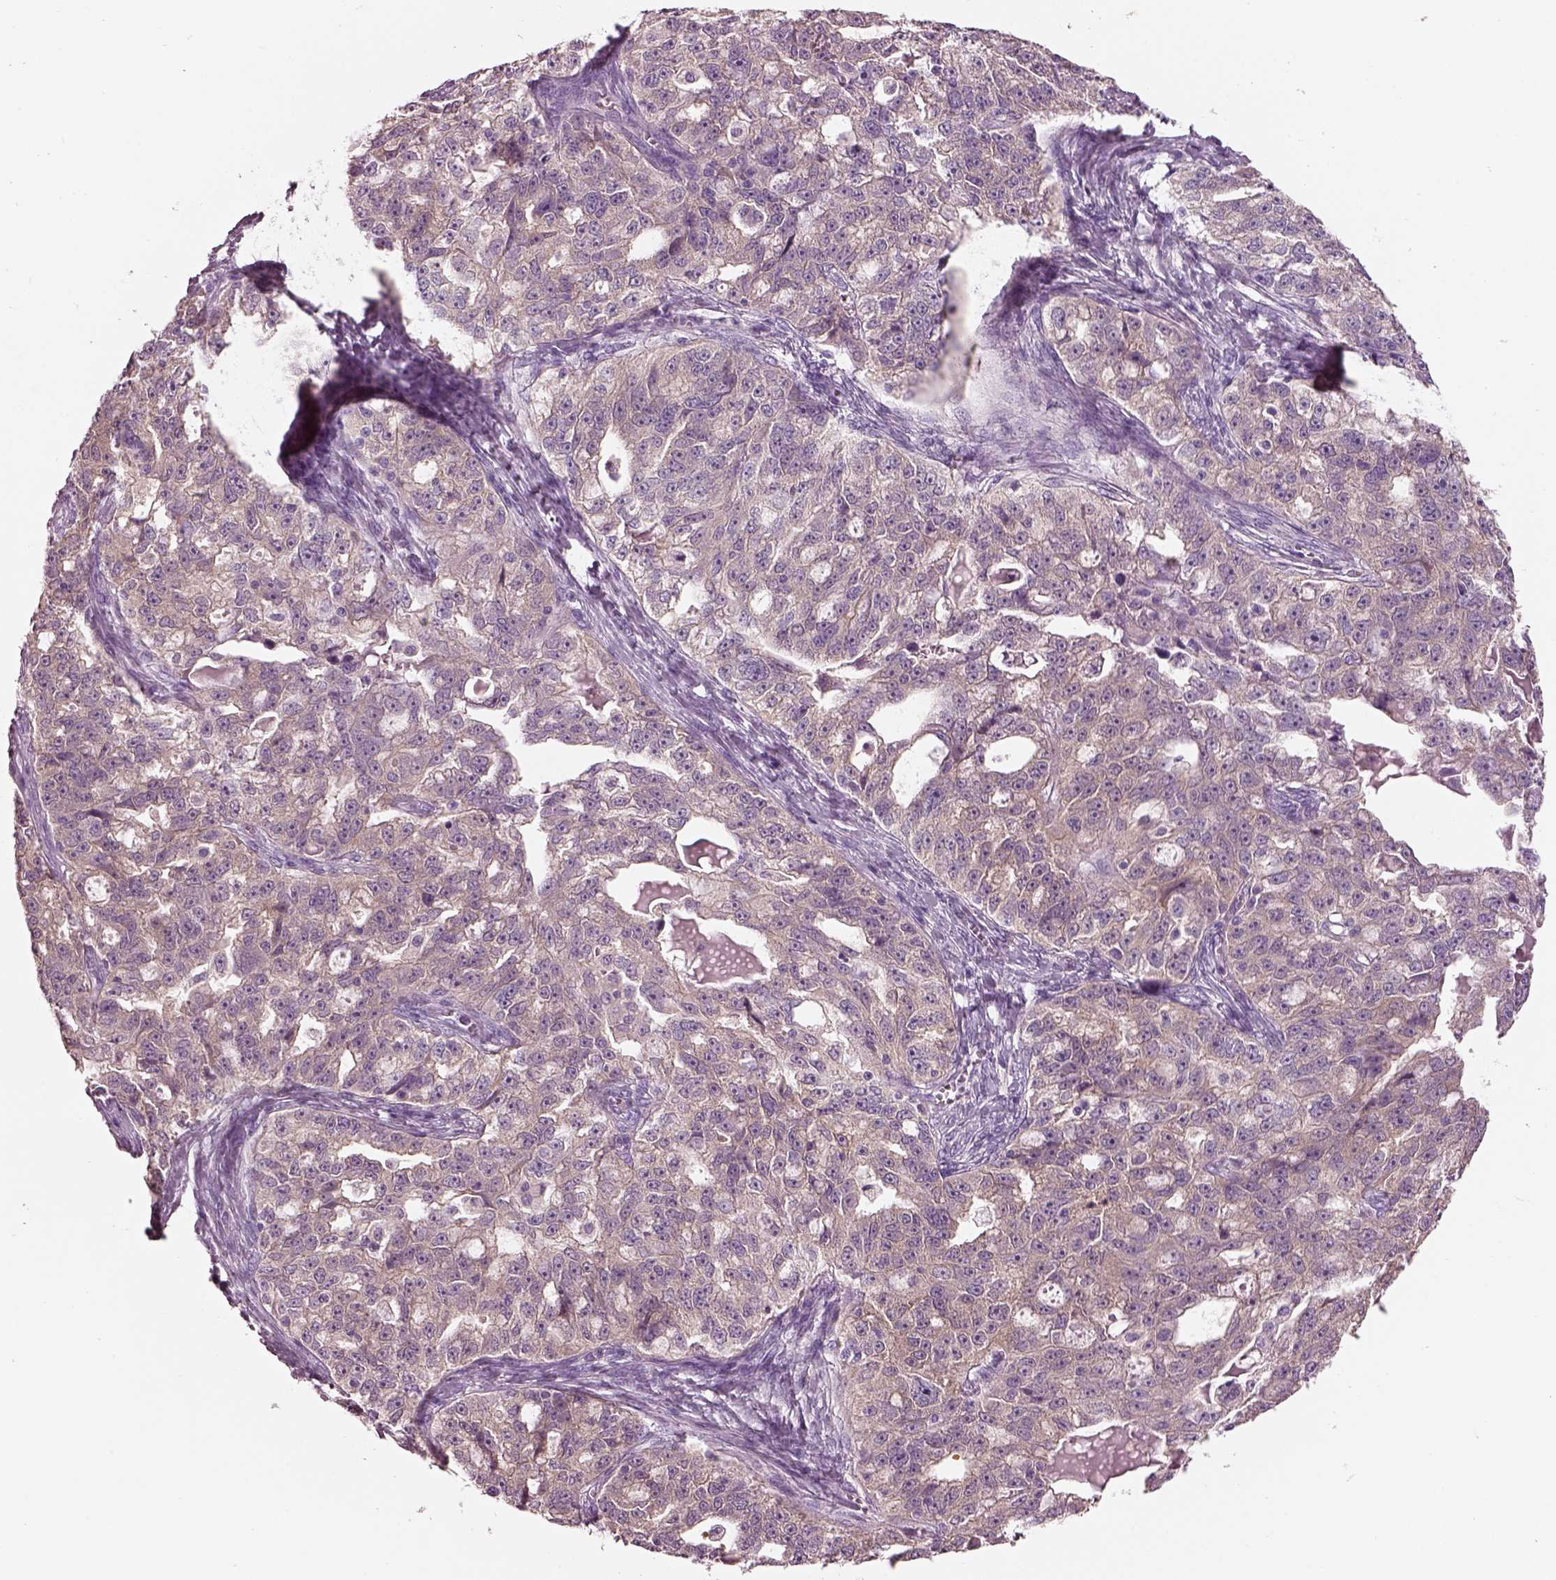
{"staining": {"intensity": "weak", "quantity": "25%-75%", "location": "cytoplasmic/membranous"}, "tissue": "ovarian cancer", "cell_type": "Tumor cells", "image_type": "cancer", "snomed": [{"axis": "morphology", "description": "Cystadenocarcinoma, serous, NOS"}, {"axis": "topography", "description": "Ovary"}], "caption": "The immunohistochemical stain labels weak cytoplasmic/membranous positivity in tumor cells of serous cystadenocarcinoma (ovarian) tissue.", "gene": "ELSPBP1", "patient": {"sex": "female", "age": 51}}